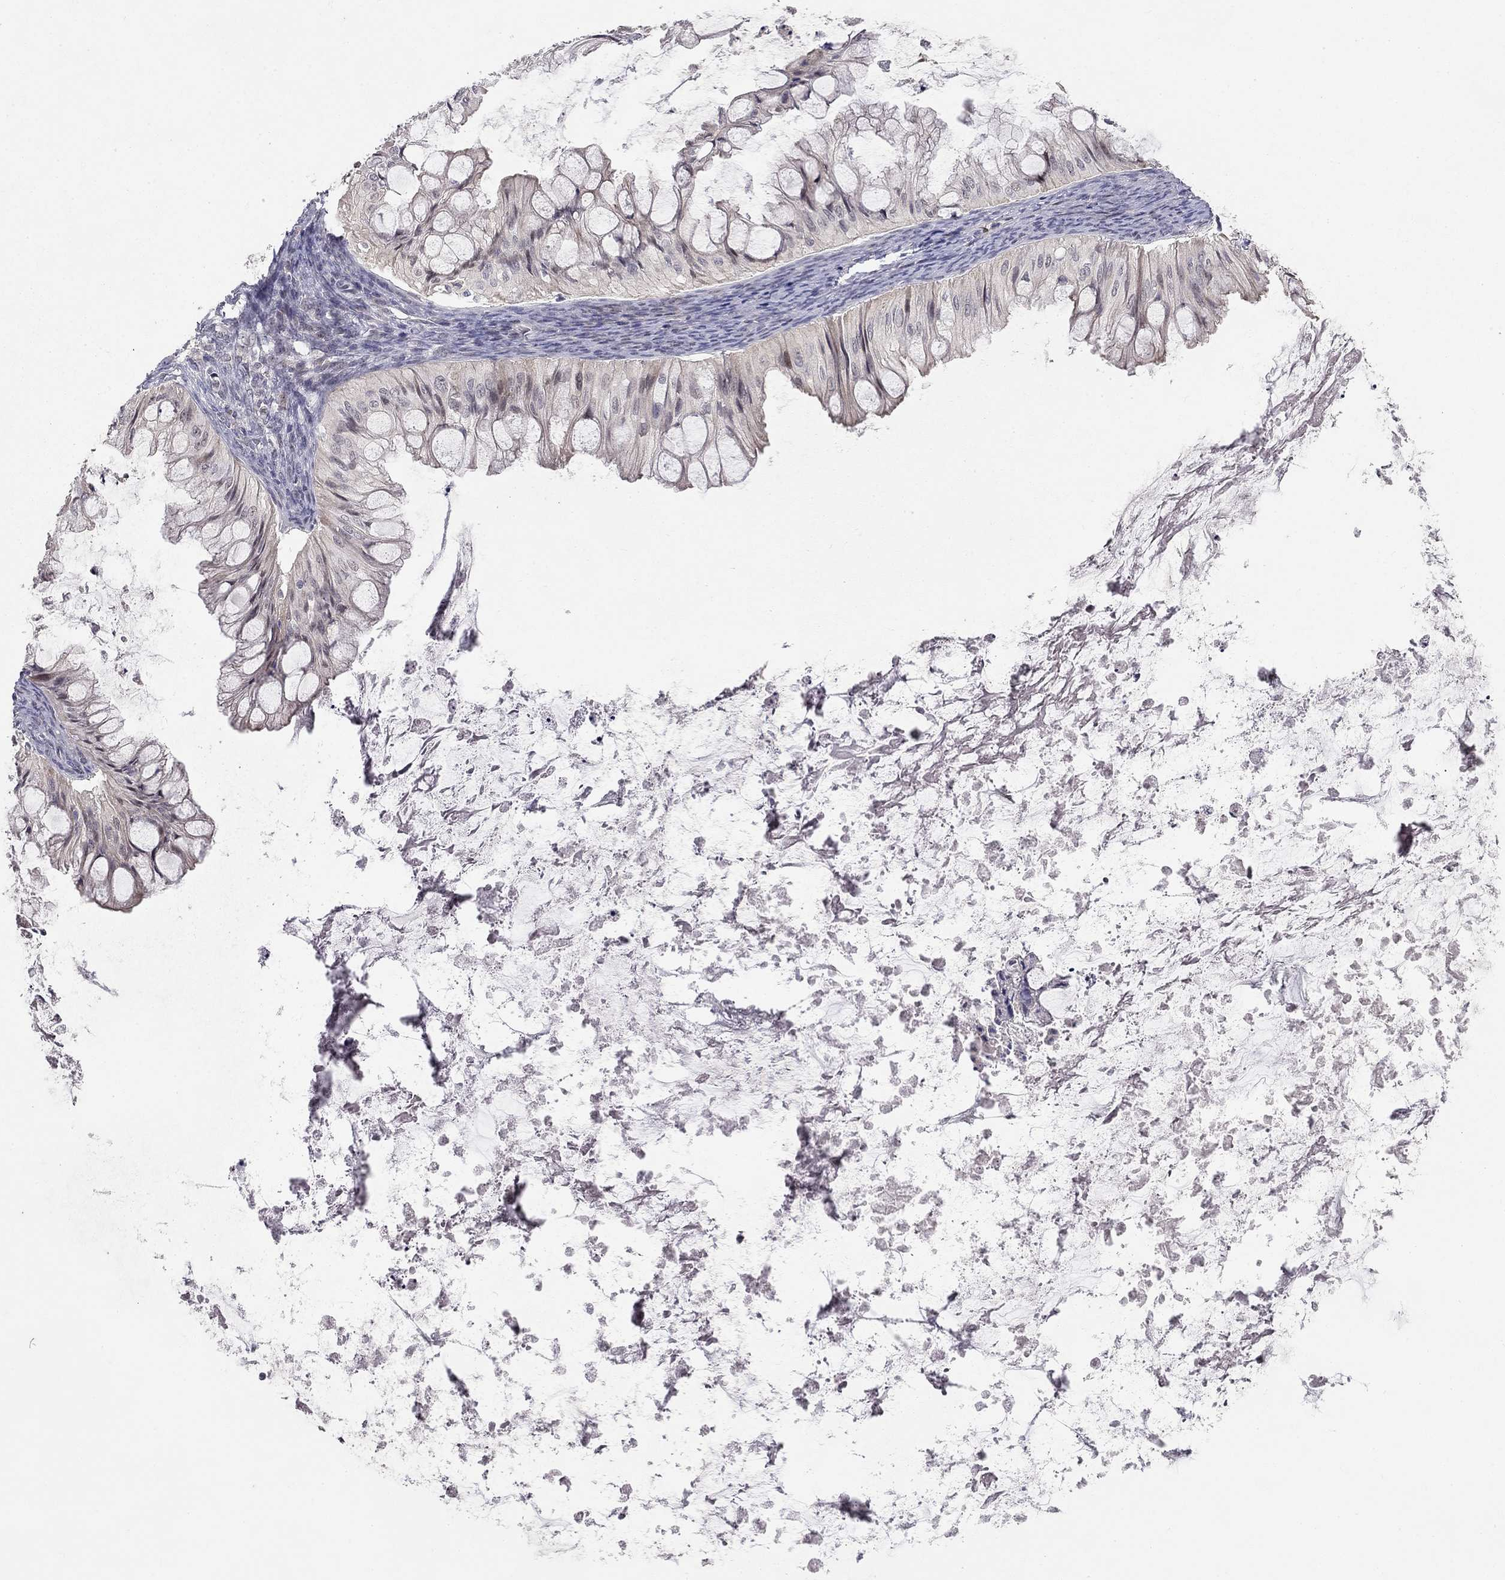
{"staining": {"intensity": "negative", "quantity": "none", "location": "none"}, "tissue": "ovarian cancer", "cell_type": "Tumor cells", "image_type": "cancer", "snomed": [{"axis": "morphology", "description": "Cystadenocarcinoma, mucinous, NOS"}, {"axis": "topography", "description": "Ovary"}], "caption": "High magnification brightfield microscopy of ovarian cancer (mucinous cystadenocarcinoma) stained with DAB (3,3'-diaminobenzidine) (brown) and counterstained with hematoxylin (blue): tumor cells show no significant expression.", "gene": "STXBP6", "patient": {"sex": "female", "age": 57}}